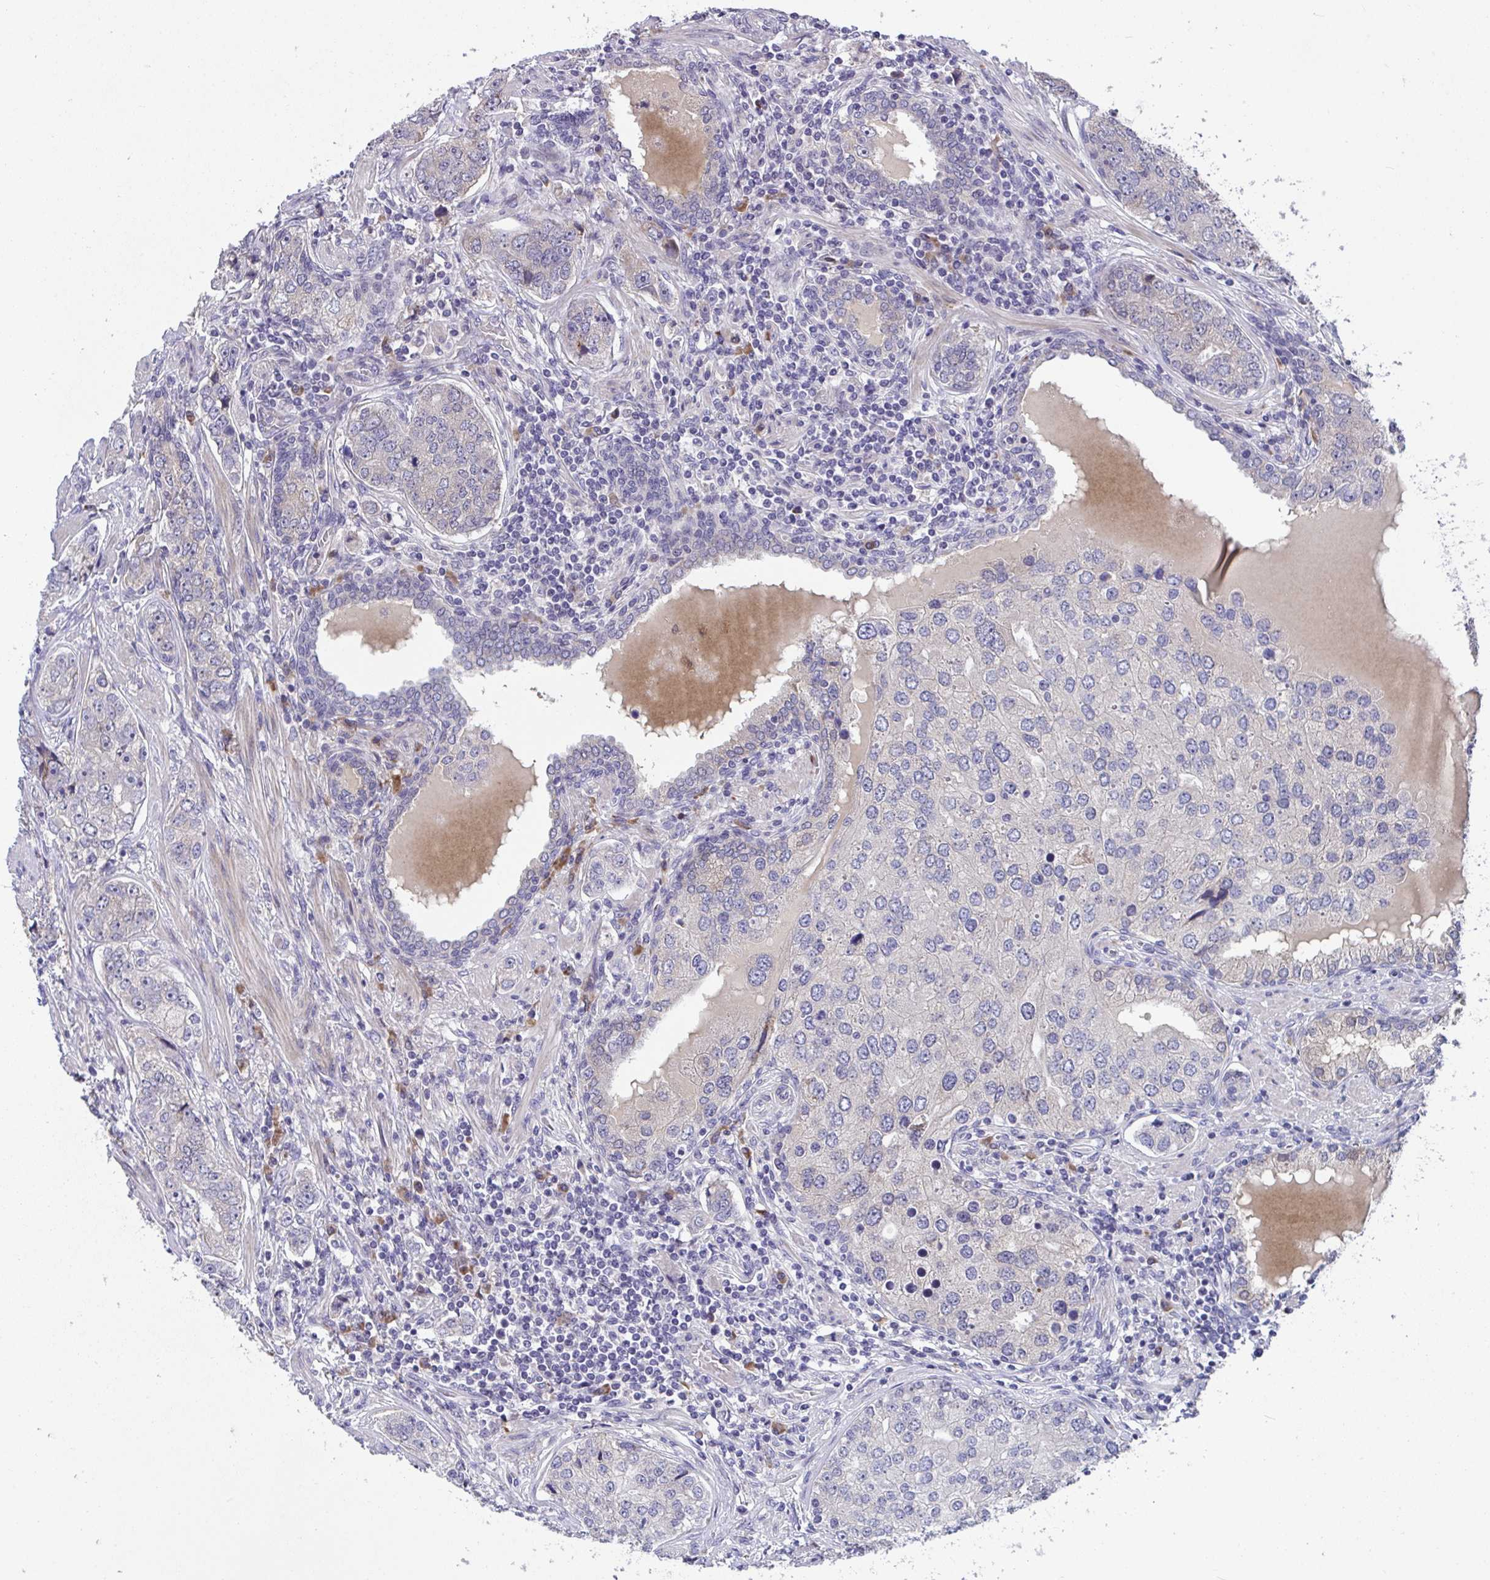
{"staining": {"intensity": "negative", "quantity": "none", "location": "none"}, "tissue": "prostate cancer", "cell_type": "Tumor cells", "image_type": "cancer", "snomed": [{"axis": "morphology", "description": "Adenocarcinoma, High grade"}, {"axis": "topography", "description": "Prostate"}], "caption": "A high-resolution image shows immunohistochemistry staining of prostate cancer (high-grade adenocarcinoma), which displays no significant staining in tumor cells.", "gene": "SUSD4", "patient": {"sex": "male", "age": 60}}